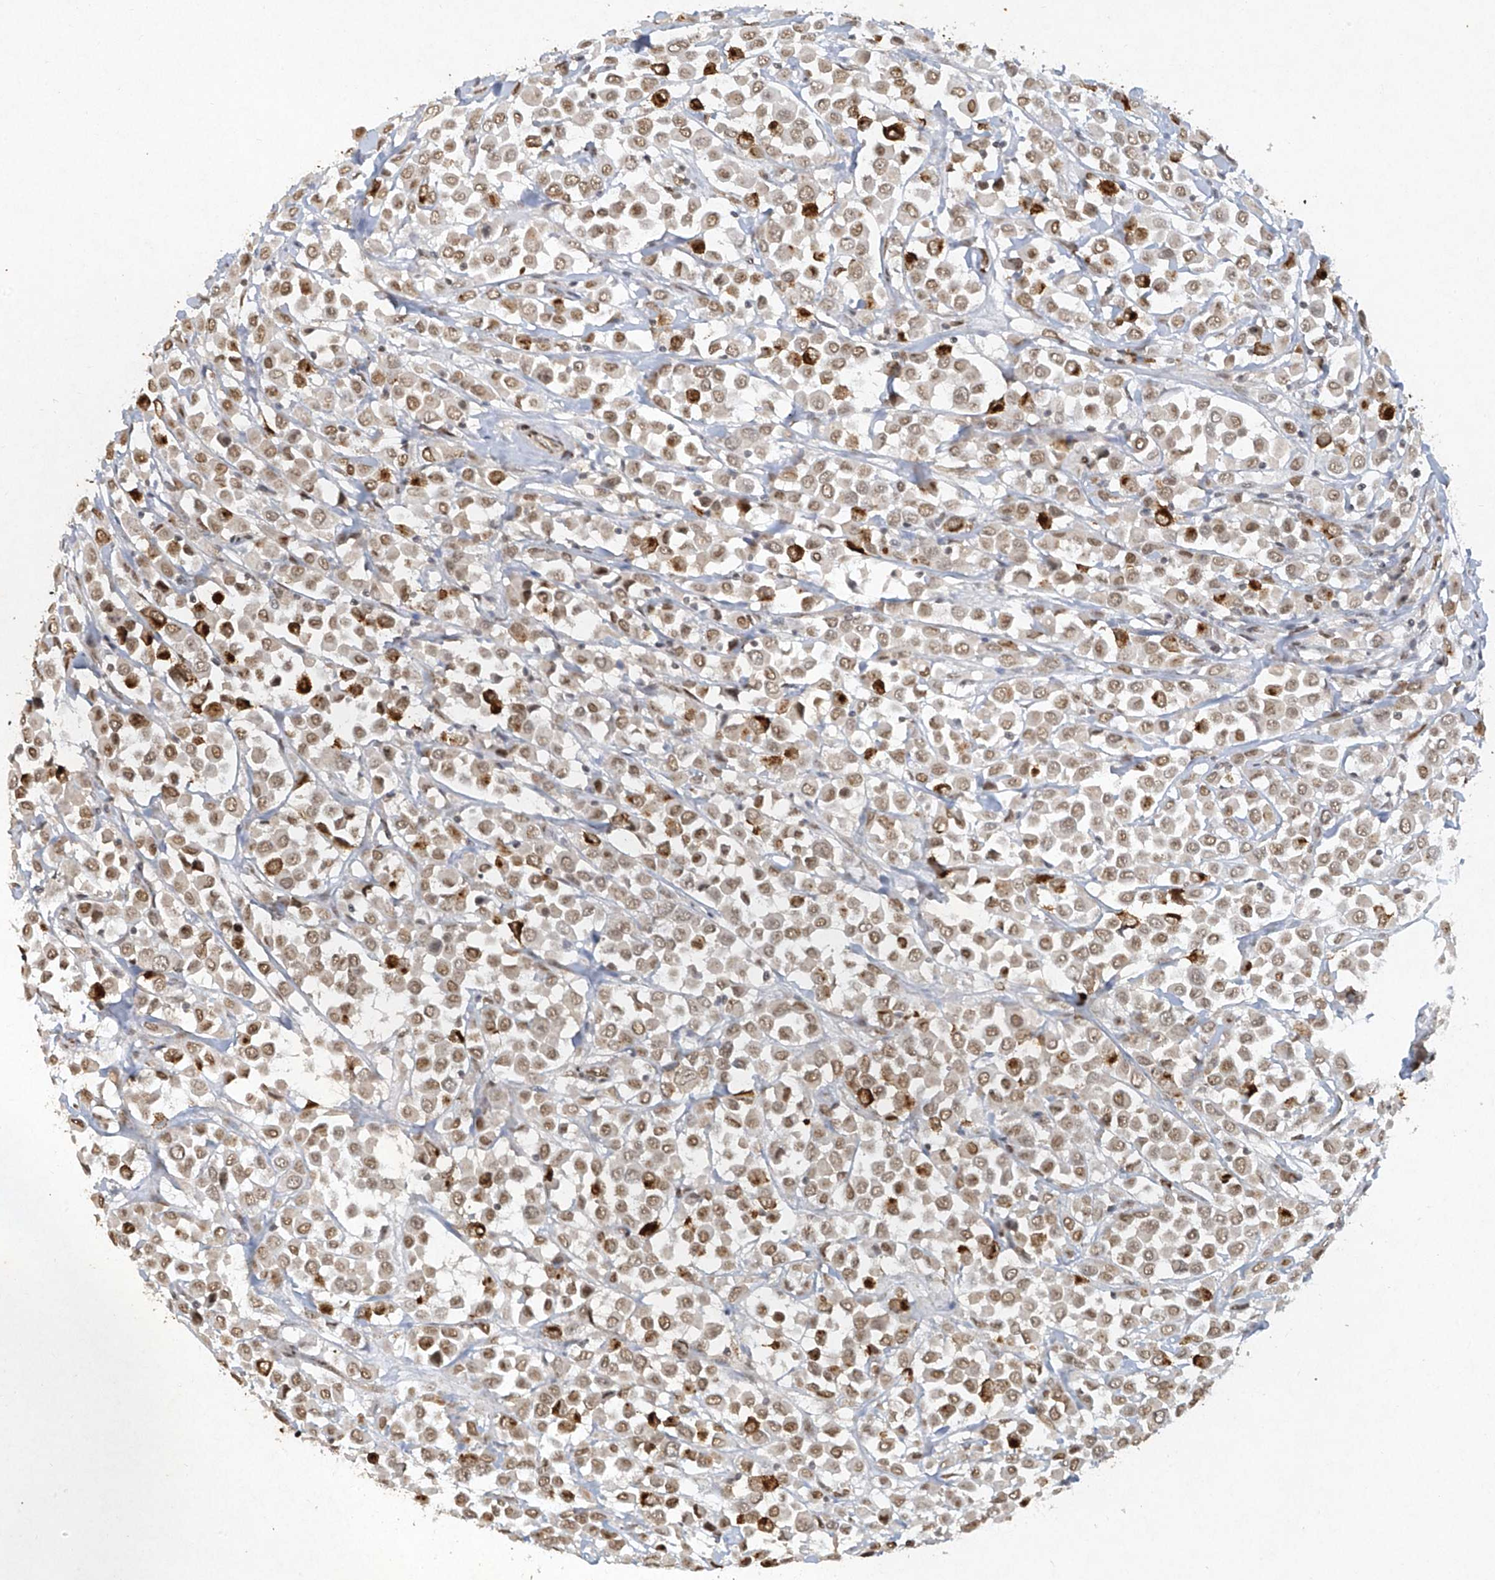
{"staining": {"intensity": "moderate", "quantity": ">75%", "location": "nuclear"}, "tissue": "breast cancer", "cell_type": "Tumor cells", "image_type": "cancer", "snomed": [{"axis": "morphology", "description": "Duct carcinoma"}, {"axis": "topography", "description": "Breast"}], "caption": "Immunohistochemical staining of human invasive ductal carcinoma (breast) demonstrates medium levels of moderate nuclear staining in approximately >75% of tumor cells.", "gene": "ATRIP", "patient": {"sex": "female", "age": 61}}